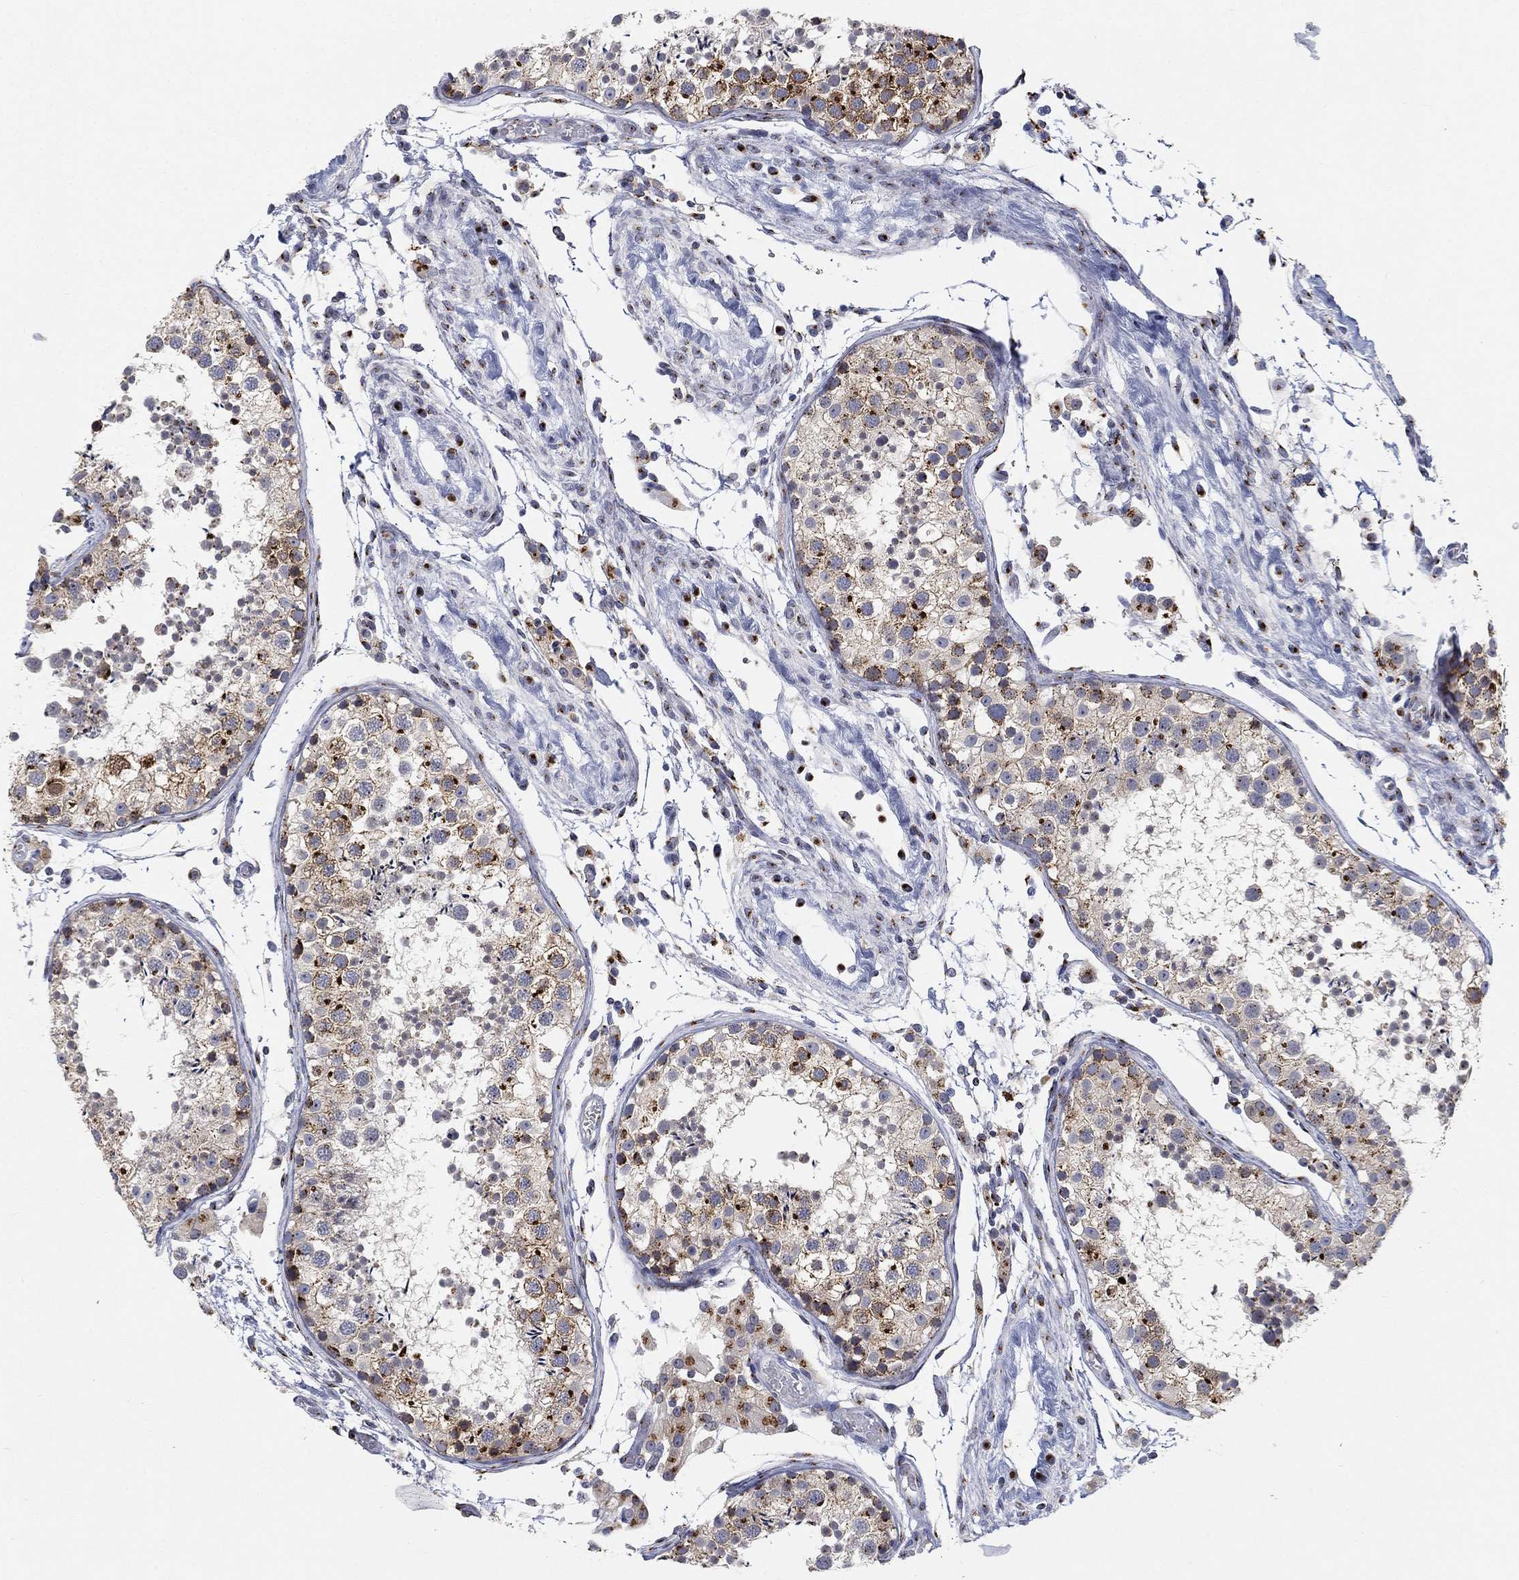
{"staining": {"intensity": "strong", "quantity": "25%-75%", "location": "cytoplasmic/membranous"}, "tissue": "testis", "cell_type": "Cells in seminiferous ducts", "image_type": "normal", "snomed": [{"axis": "morphology", "description": "Normal tissue, NOS"}, {"axis": "topography", "description": "Testis"}], "caption": "DAB (3,3'-diaminobenzidine) immunohistochemical staining of unremarkable human testis shows strong cytoplasmic/membranous protein staining in about 25%-75% of cells in seminiferous ducts.", "gene": "TICAM1", "patient": {"sex": "male", "age": 29}}